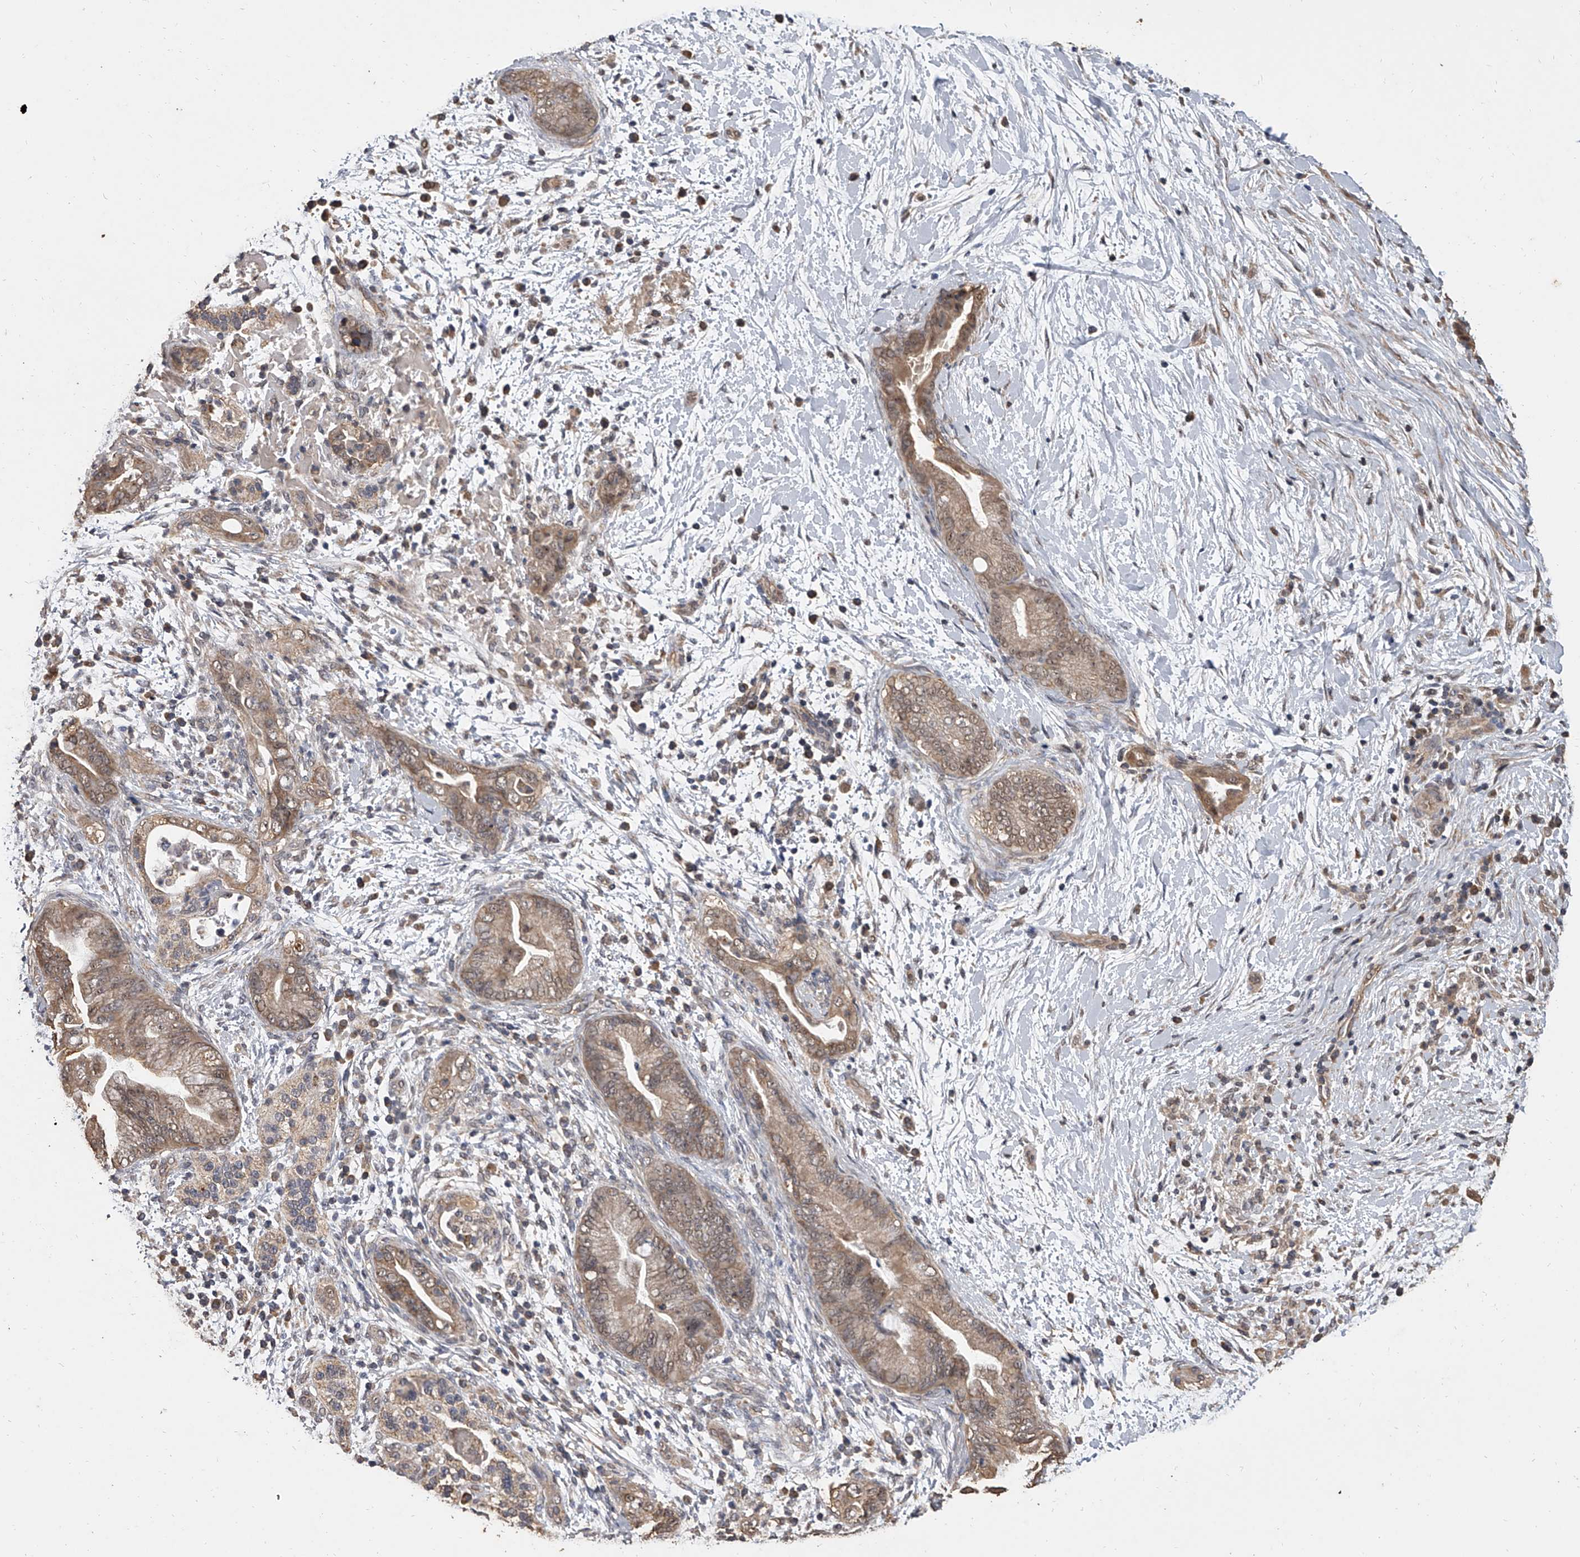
{"staining": {"intensity": "moderate", "quantity": ">75%", "location": "cytoplasmic/membranous,nuclear"}, "tissue": "pancreatic cancer", "cell_type": "Tumor cells", "image_type": "cancer", "snomed": [{"axis": "morphology", "description": "Adenocarcinoma, NOS"}, {"axis": "topography", "description": "Pancreas"}], "caption": "This is an image of IHC staining of adenocarcinoma (pancreatic), which shows moderate staining in the cytoplasmic/membranous and nuclear of tumor cells.", "gene": "MRPL28", "patient": {"sex": "male", "age": 75}}